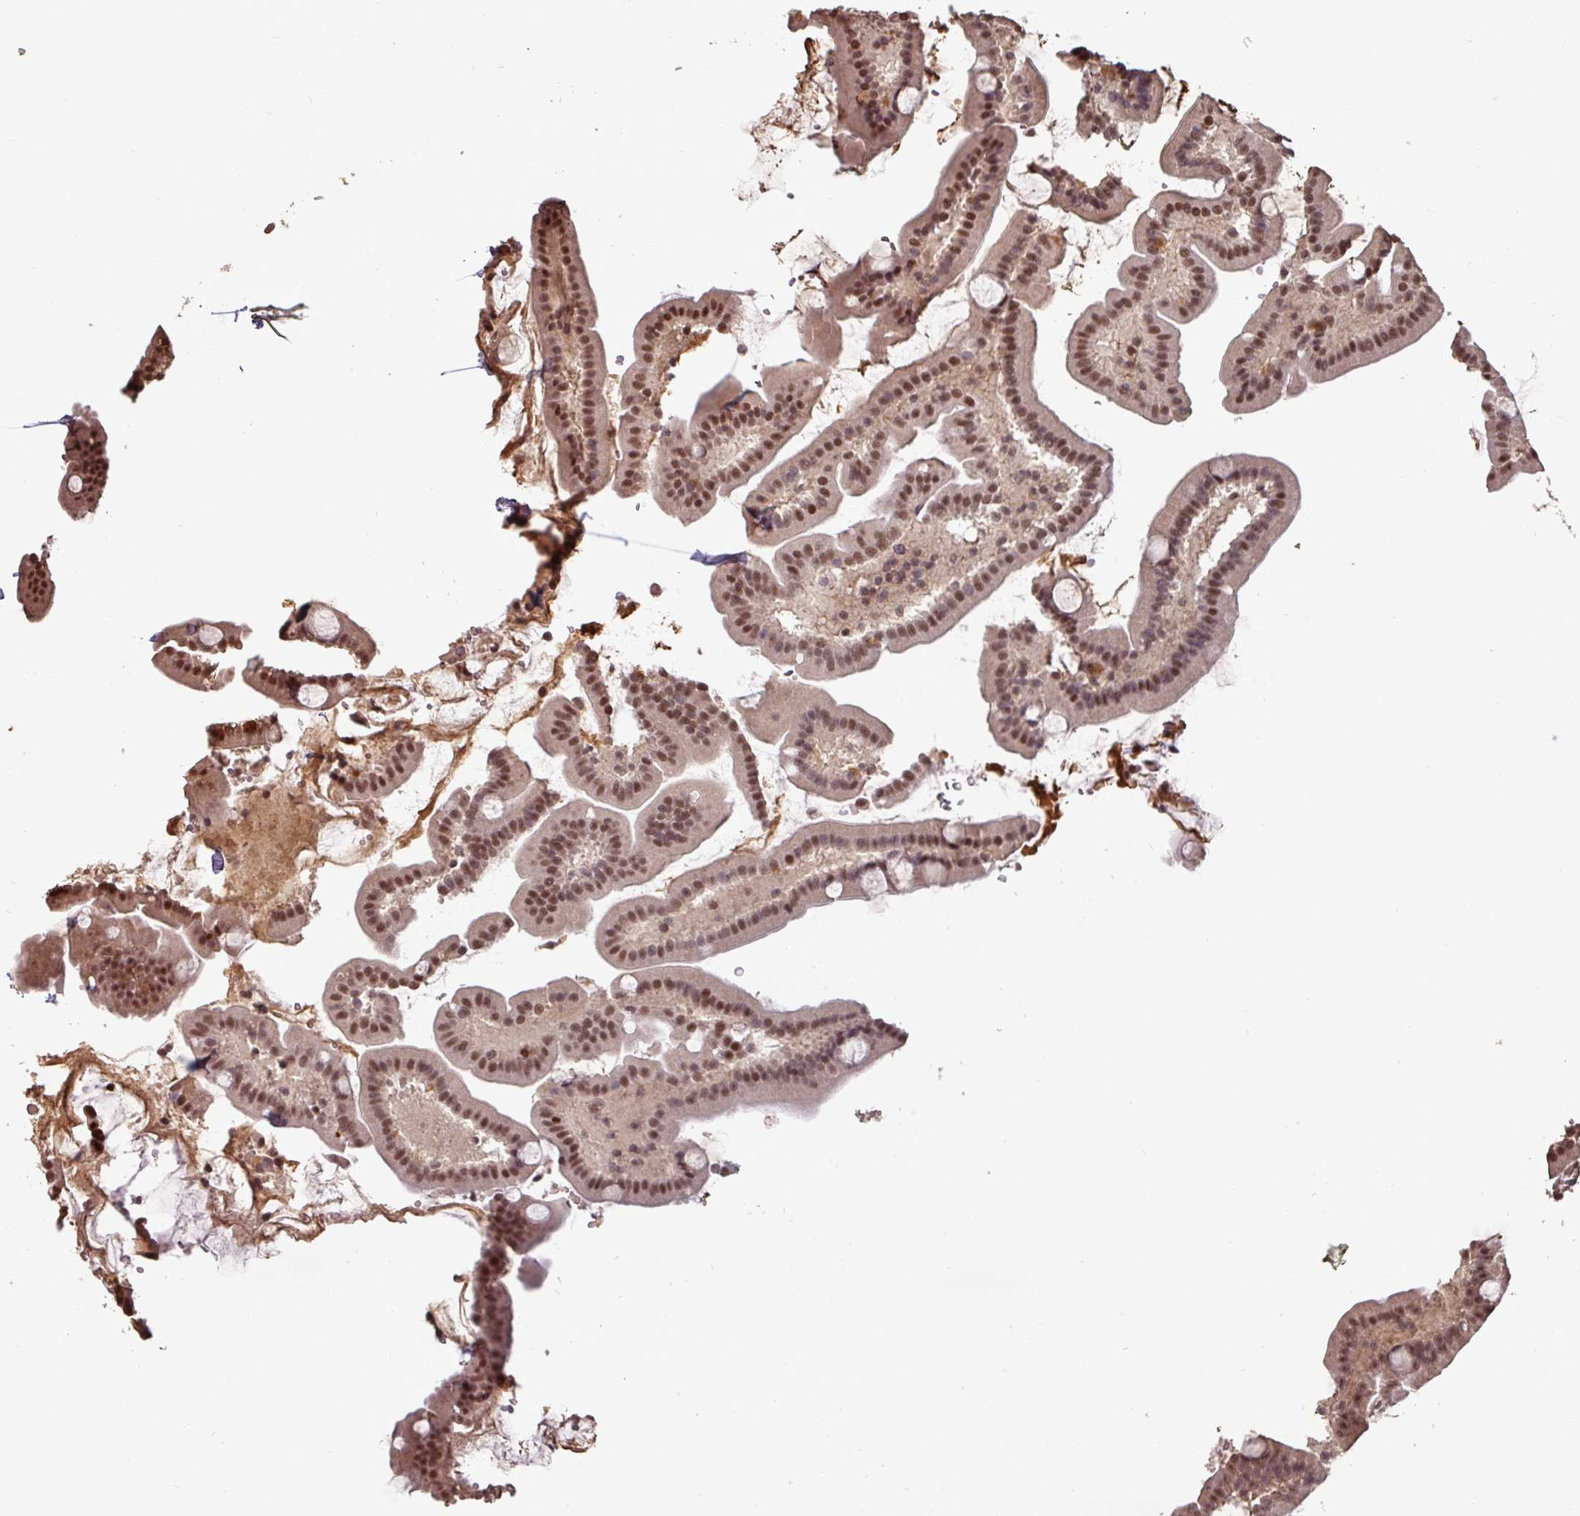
{"staining": {"intensity": "strong", "quantity": ">75%", "location": "nuclear"}, "tissue": "duodenum", "cell_type": "Glandular cells", "image_type": "normal", "snomed": [{"axis": "morphology", "description": "Normal tissue, NOS"}, {"axis": "topography", "description": "Duodenum"}], "caption": "Normal duodenum was stained to show a protein in brown. There is high levels of strong nuclear staining in about >75% of glandular cells.", "gene": "POLD1", "patient": {"sex": "male", "age": 55}}